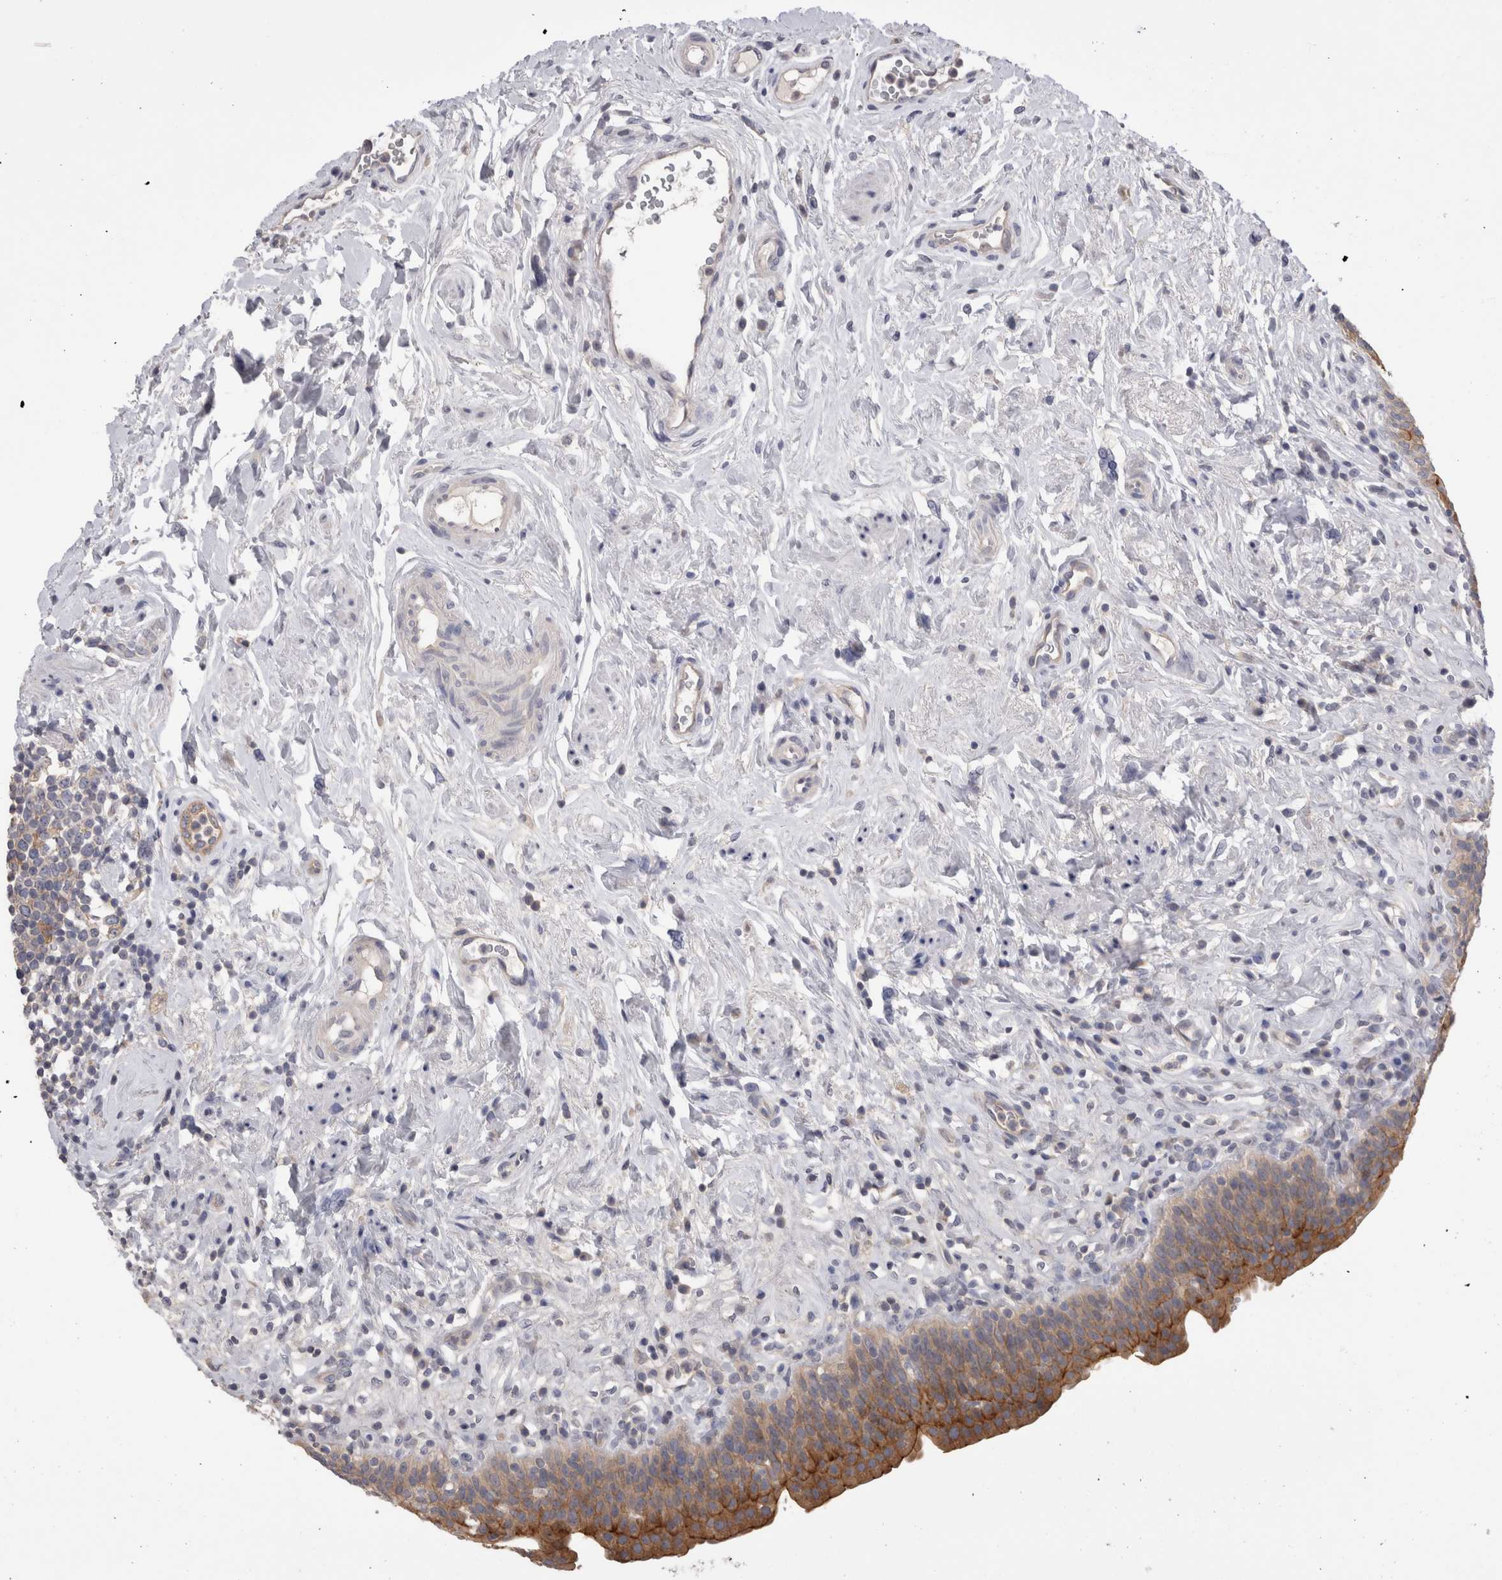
{"staining": {"intensity": "strong", "quantity": ">75%", "location": "cytoplasmic/membranous"}, "tissue": "urinary bladder", "cell_type": "Urothelial cells", "image_type": "normal", "snomed": [{"axis": "morphology", "description": "Normal tissue, NOS"}, {"axis": "topography", "description": "Urinary bladder"}], "caption": "Unremarkable urinary bladder displays strong cytoplasmic/membranous expression in approximately >75% of urothelial cells, visualized by immunohistochemistry. (DAB IHC with brightfield microscopy, high magnification).", "gene": "OTOR", "patient": {"sex": "male", "age": 83}}